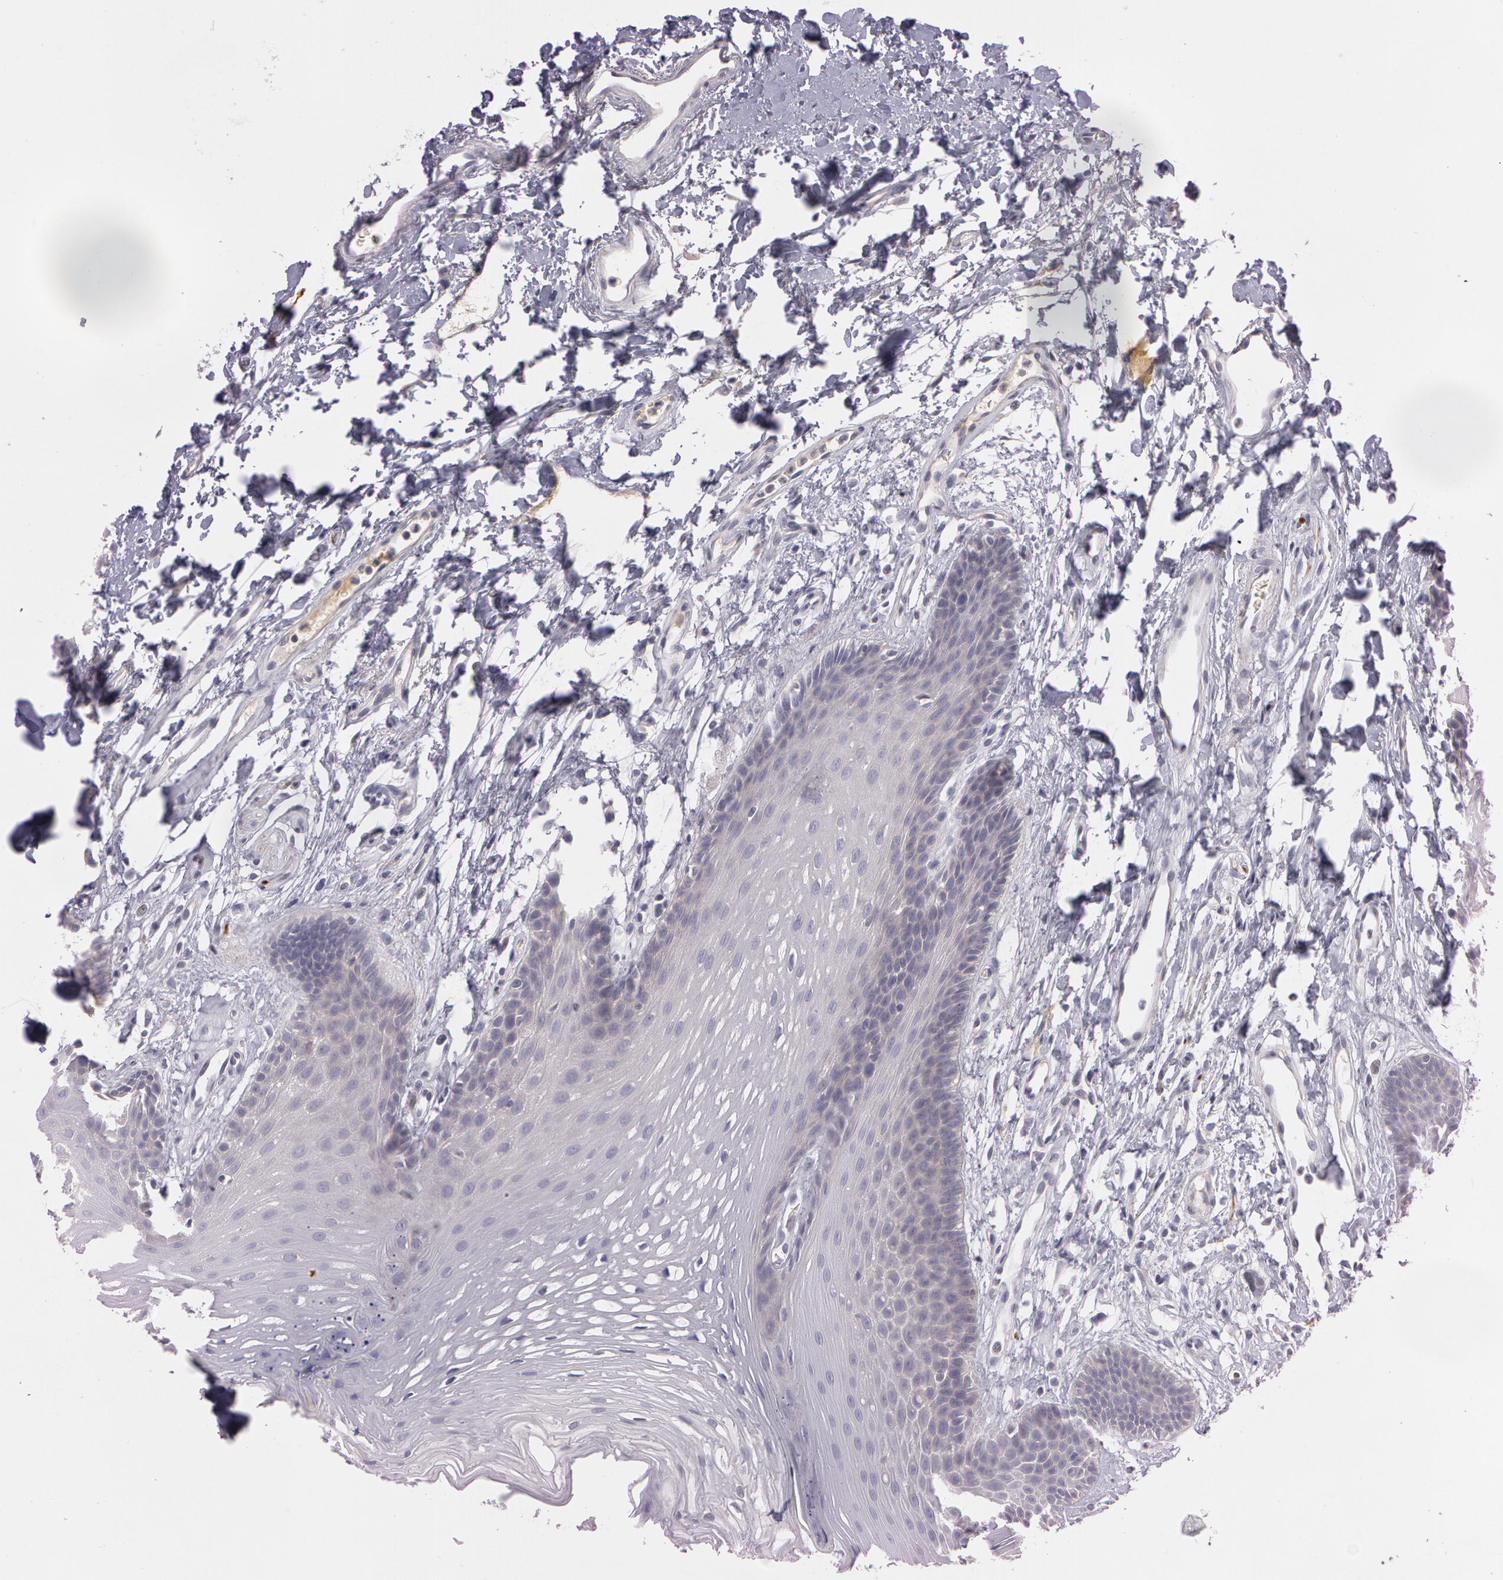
{"staining": {"intensity": "negative", "quantity": "none", "location": "none"}, "tissue": "oral mucosa", "cell_type": "Squamous epithelial cells", "image_type": "normal", "snomed": [{"axis": "morphology", "description": "Normal tissue, NOS"}, {"axis": "topography", "description": "Oral tissue"}], "caption": "Unremarkable oral mucosa was stained to show a protein in brown. There is no significant expression in squamous epithelial cells. (DAB (3,3'-diaminobenzidine) immunohistochemistry (IHC), high magnification).", "gene": "MXRA5", "patient": {"sex": "male", "age": 62}}